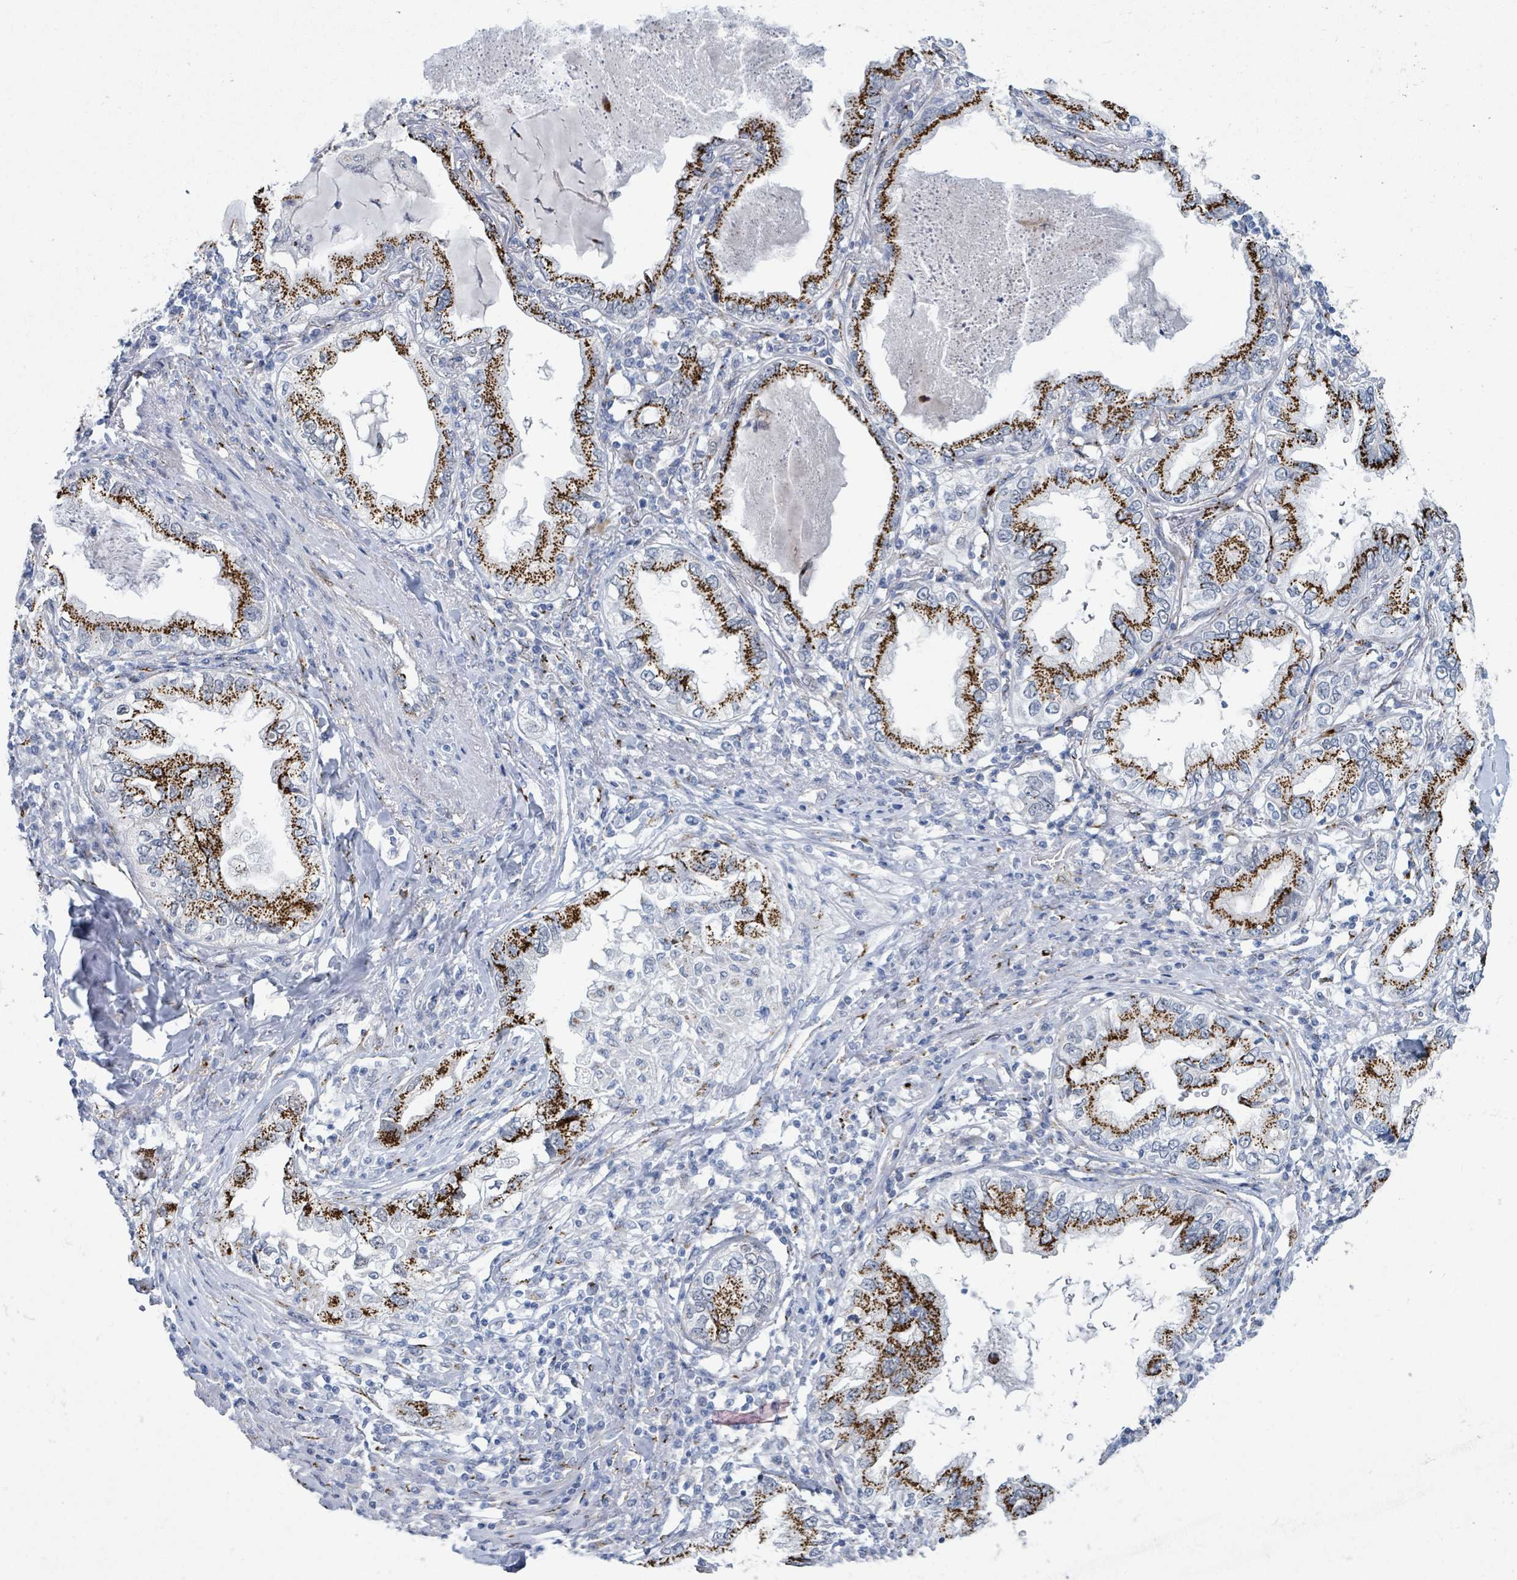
{"staining": {"intensity": "strong", "quantity": "25%-75%", "location": "cytoplasmic/membranous"}, "tissue": "lung cancer", "cell_type": "Tumor cells", "image_type": "cancer", "snomed": [{"axis": "morphology", "description": "Adenocarcinoma, NOS"}, {"axis": "topography", "description": "Lung"}], "caption": "This micrograph shows lung cancer (adenocarcinoma) stained with IHC to label a protein in brown. The cytoplasmic/membranous of tumor cells show strong positivity for the protein. Nuclei are counter-stained blue.", "gene": "DCAF5", "patient": {"sex": "female", "age": 69}}